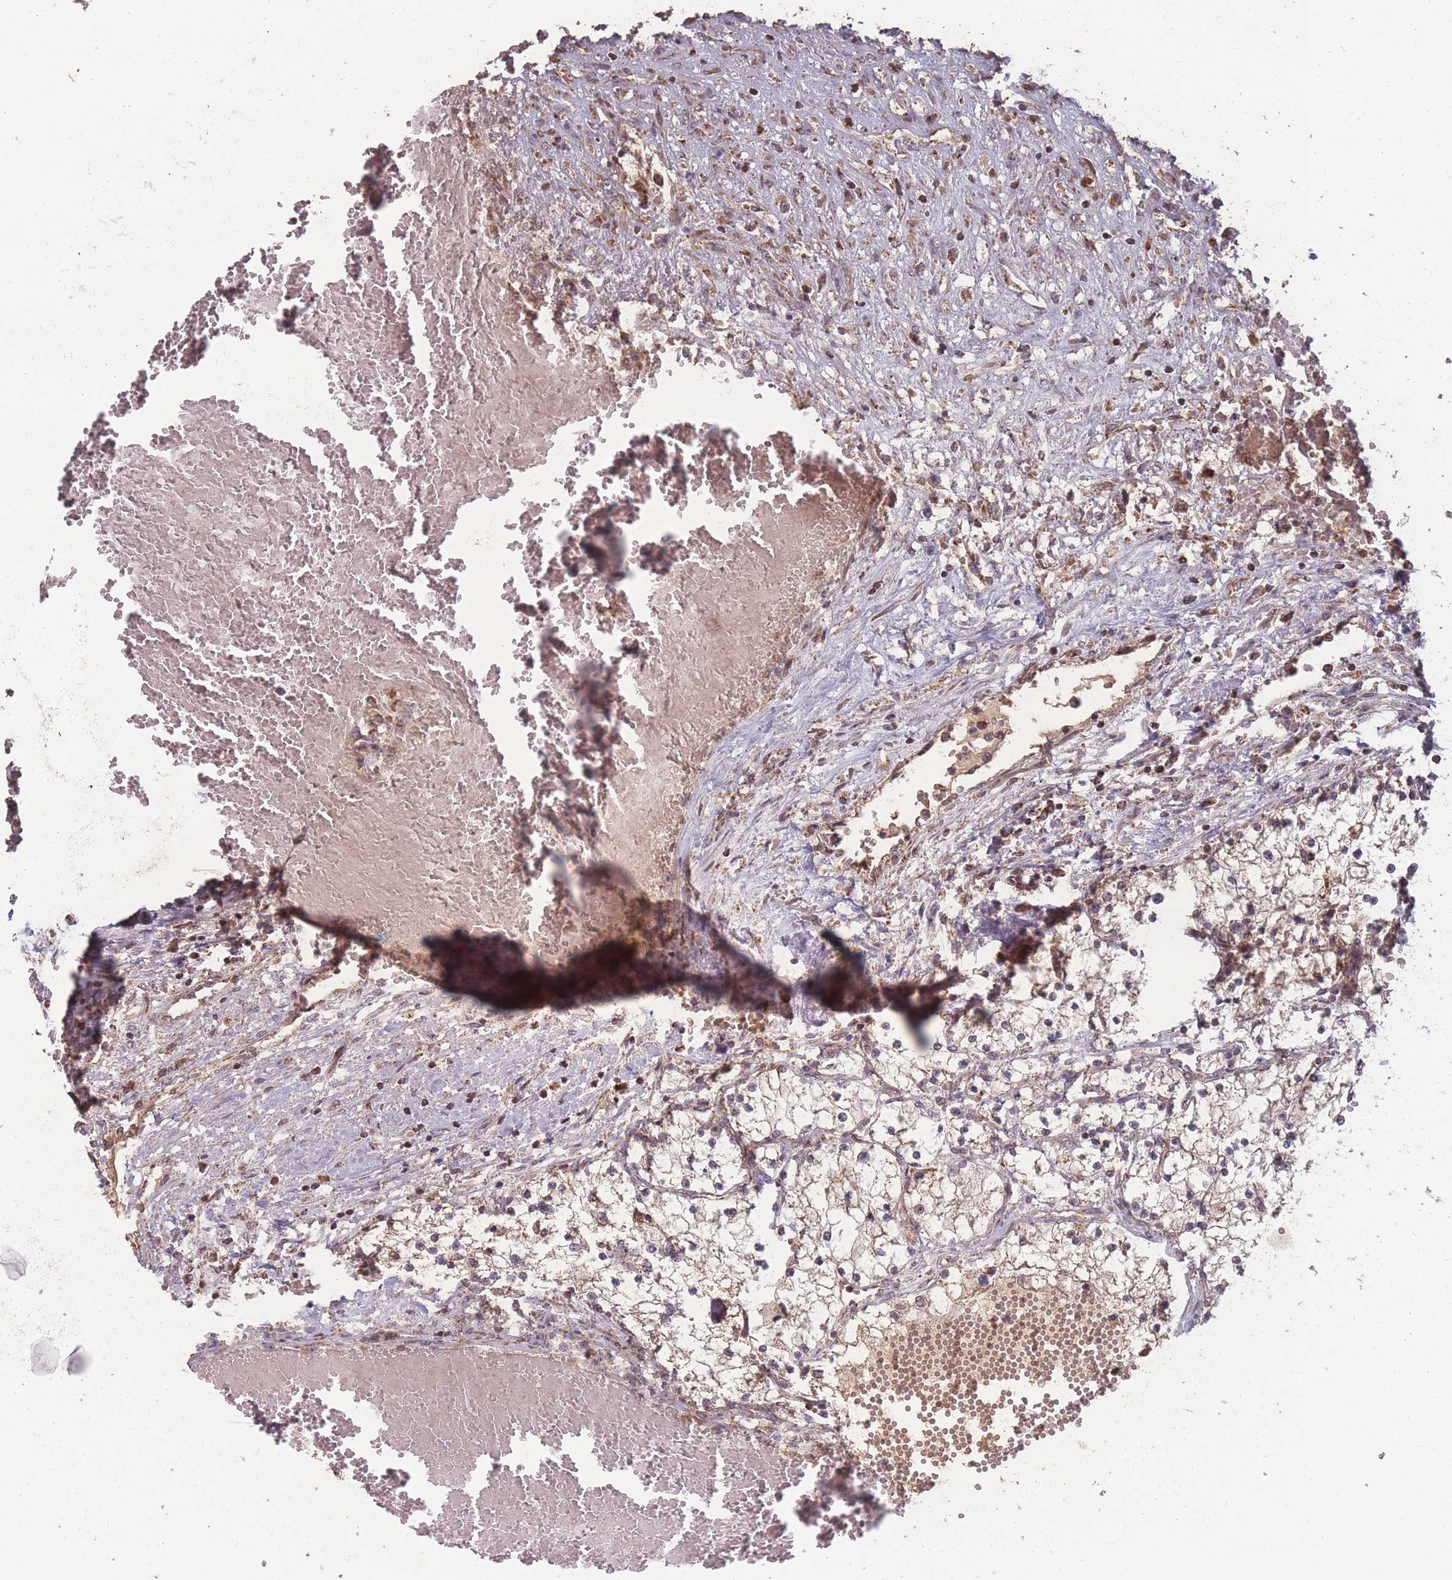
{"staining": {"intensity": "weak", "quantity": ">75%", "location": "cytoplasmic/membranous"}, "tissue": "renal cancer", "cell_type": "Tumor cells", "image_type": "cancer", "snomed": [{"axis": "morphology", "description": "Normal tissue, NOS"}, {"axis": "morphology", "description": "Adenocarcinoma, NOS"}, {"axis": "topography", "description": "Kidney"}], "caption": "Renal adenocarcinoma stained with a brown dye exhibits weak cytoplasmic/membranous positive positivity in about >75% of tumor cells.", "gene": "LYRM7", "patient": {"sex": "male", "age": 68}}